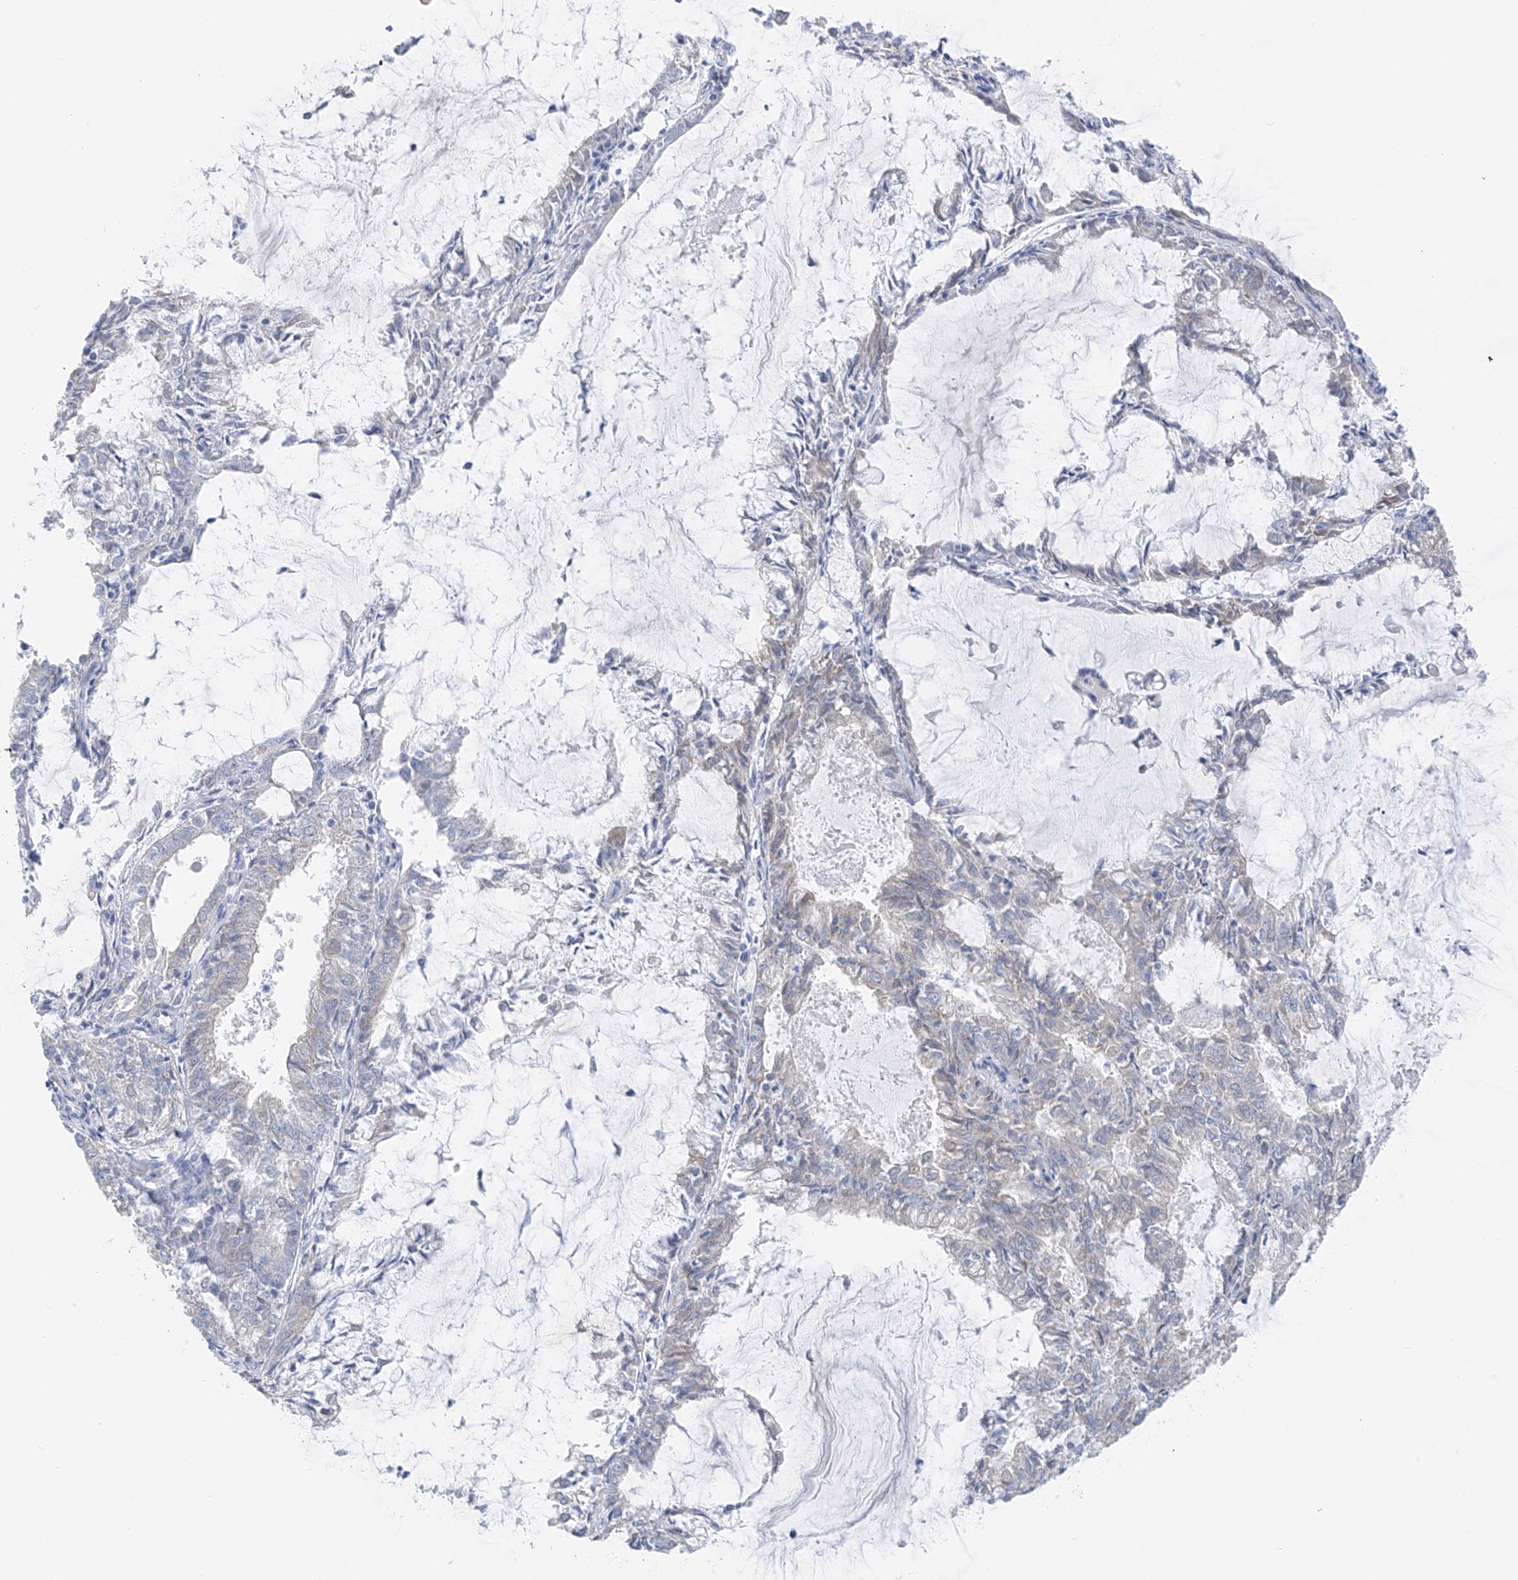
{"staining": {"intensity": "negative", "quantity": "none", "location": "none"}, "tissue": "endometrial cancer", "cell_type": "Tumor cells", "image_type": "cancer", "snomed": [{"axis": "morphology", "description": "Adenocarcinoma, NOS"}, {"axis": "topography", "description": "Endometrium"}], "caption": "IHC image of neoplastic tissue: endometrial cancer (adenocarcinoma) stained with DAB displays no significant protein staining in tumor cells. The staining was performed using DAB to visualize the protein expression in brown, while the nuclei were stained in blue with hematoxylin (Magnification: 20x).", "gene": "POMGNT2", "patient": {"sex": "female", "age": 57}}